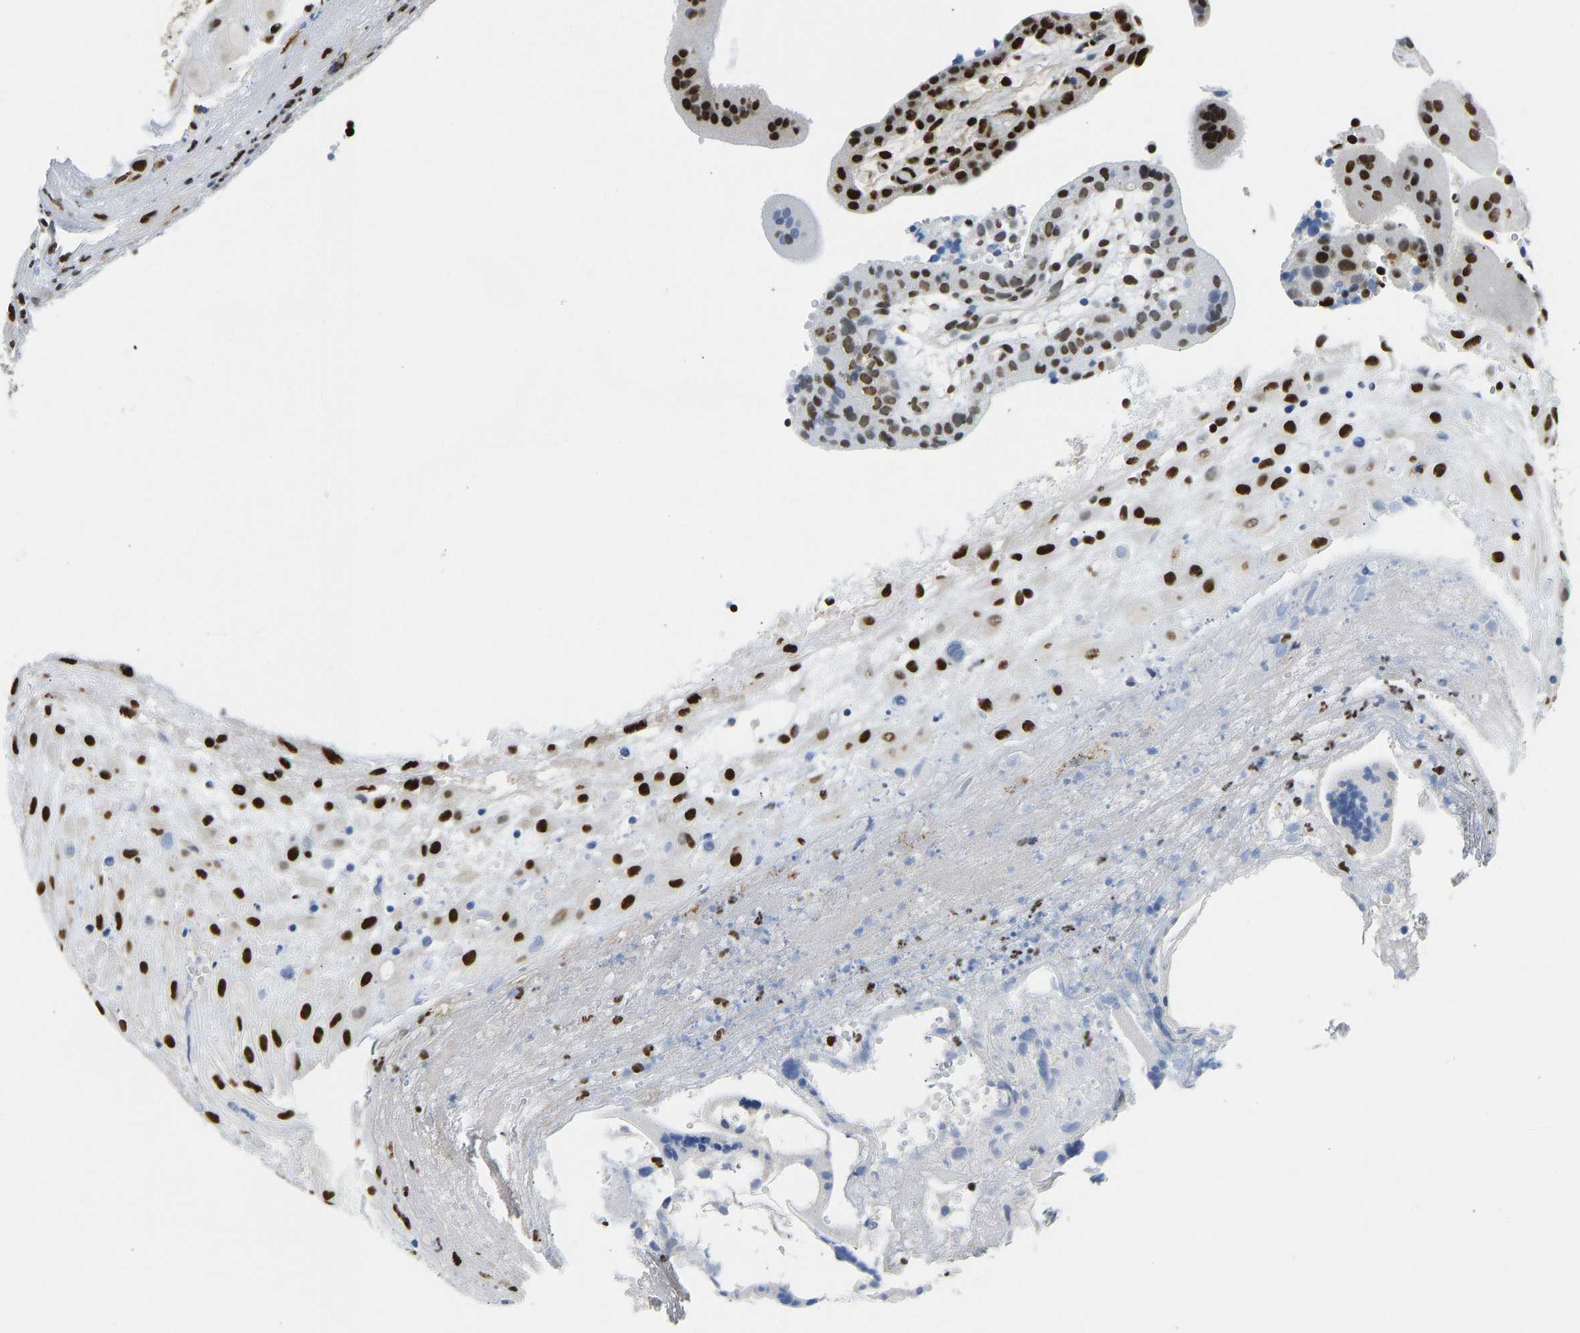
{"staining": {"intensity": "strong", "quantity": ">75%", "location": "nuclear"}, "tissue": "placenta", "cell_type": "Decidual cells", "image_type": "normal", "snomed": [{"axis": "morphology", "description": "Normal tissue, NOS"}, {"axis": "topography", "description": "Placenta"}], "caption": "Human placenta stained for a protein (brown) demonstrates strong nuclear positive expression in approximately >75% of decidual cells.", "gene": "ZSCAN20", "patient": {"sex": "female", "age": 18}}